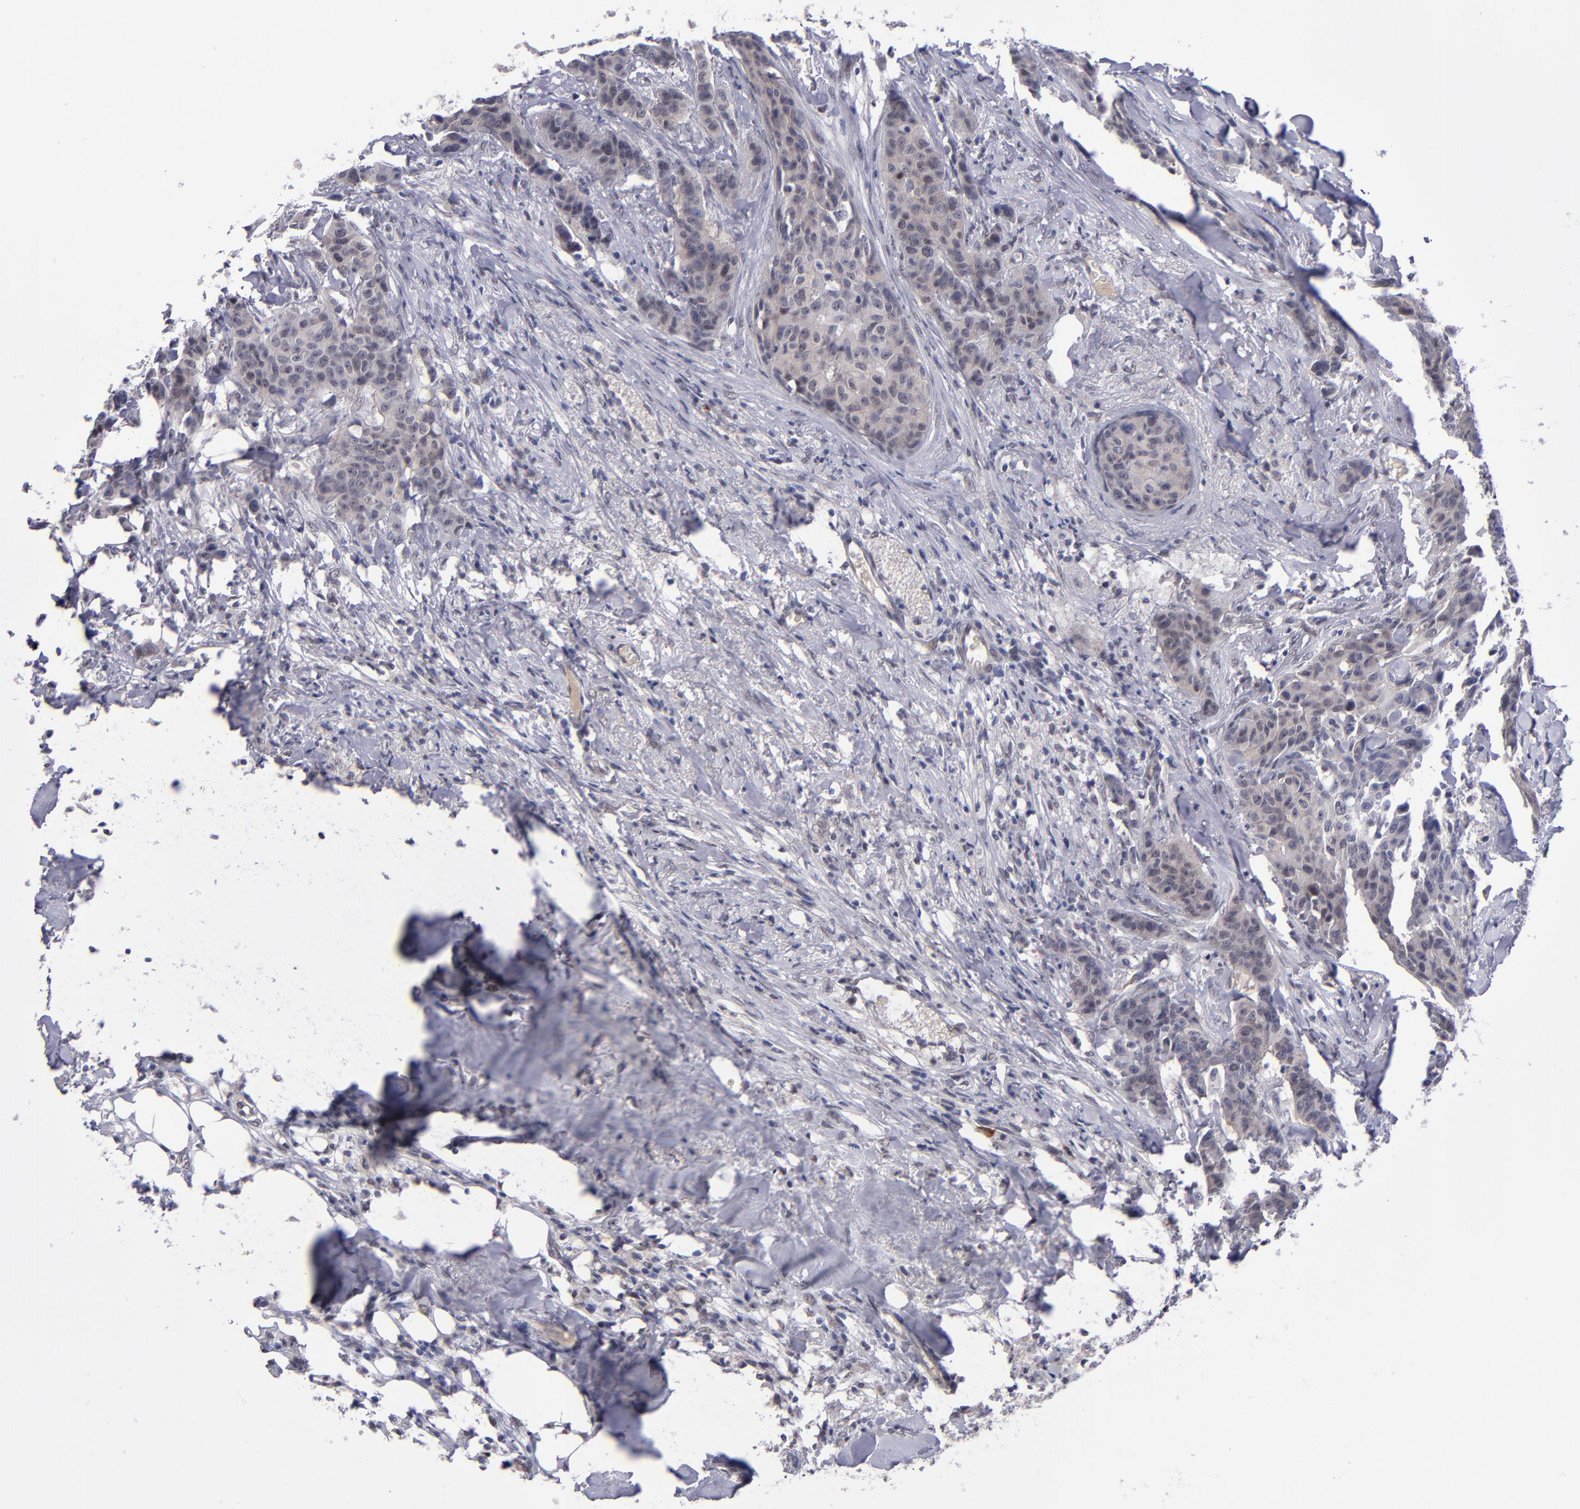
{"staining": {"intensity": "weak", "quantity": ">75%", "location": "cytoplasmic/membranous"}, "tissue": "breast cancer", "cell_type": "Tumor cells", "image_type": "cancer", "snomed": [{"axis": "morphology", "description": "Duct carcinoma"}, {"axis": "topography", "description": "Breast"}], "caption": "Protein staining of breast cancer tissue exhibits weak cytoplasmic/membranous expression in approximately >75% of tumor cells.", "gene": "OTUB2", "patient": {"sex": "female", "age": 40}}